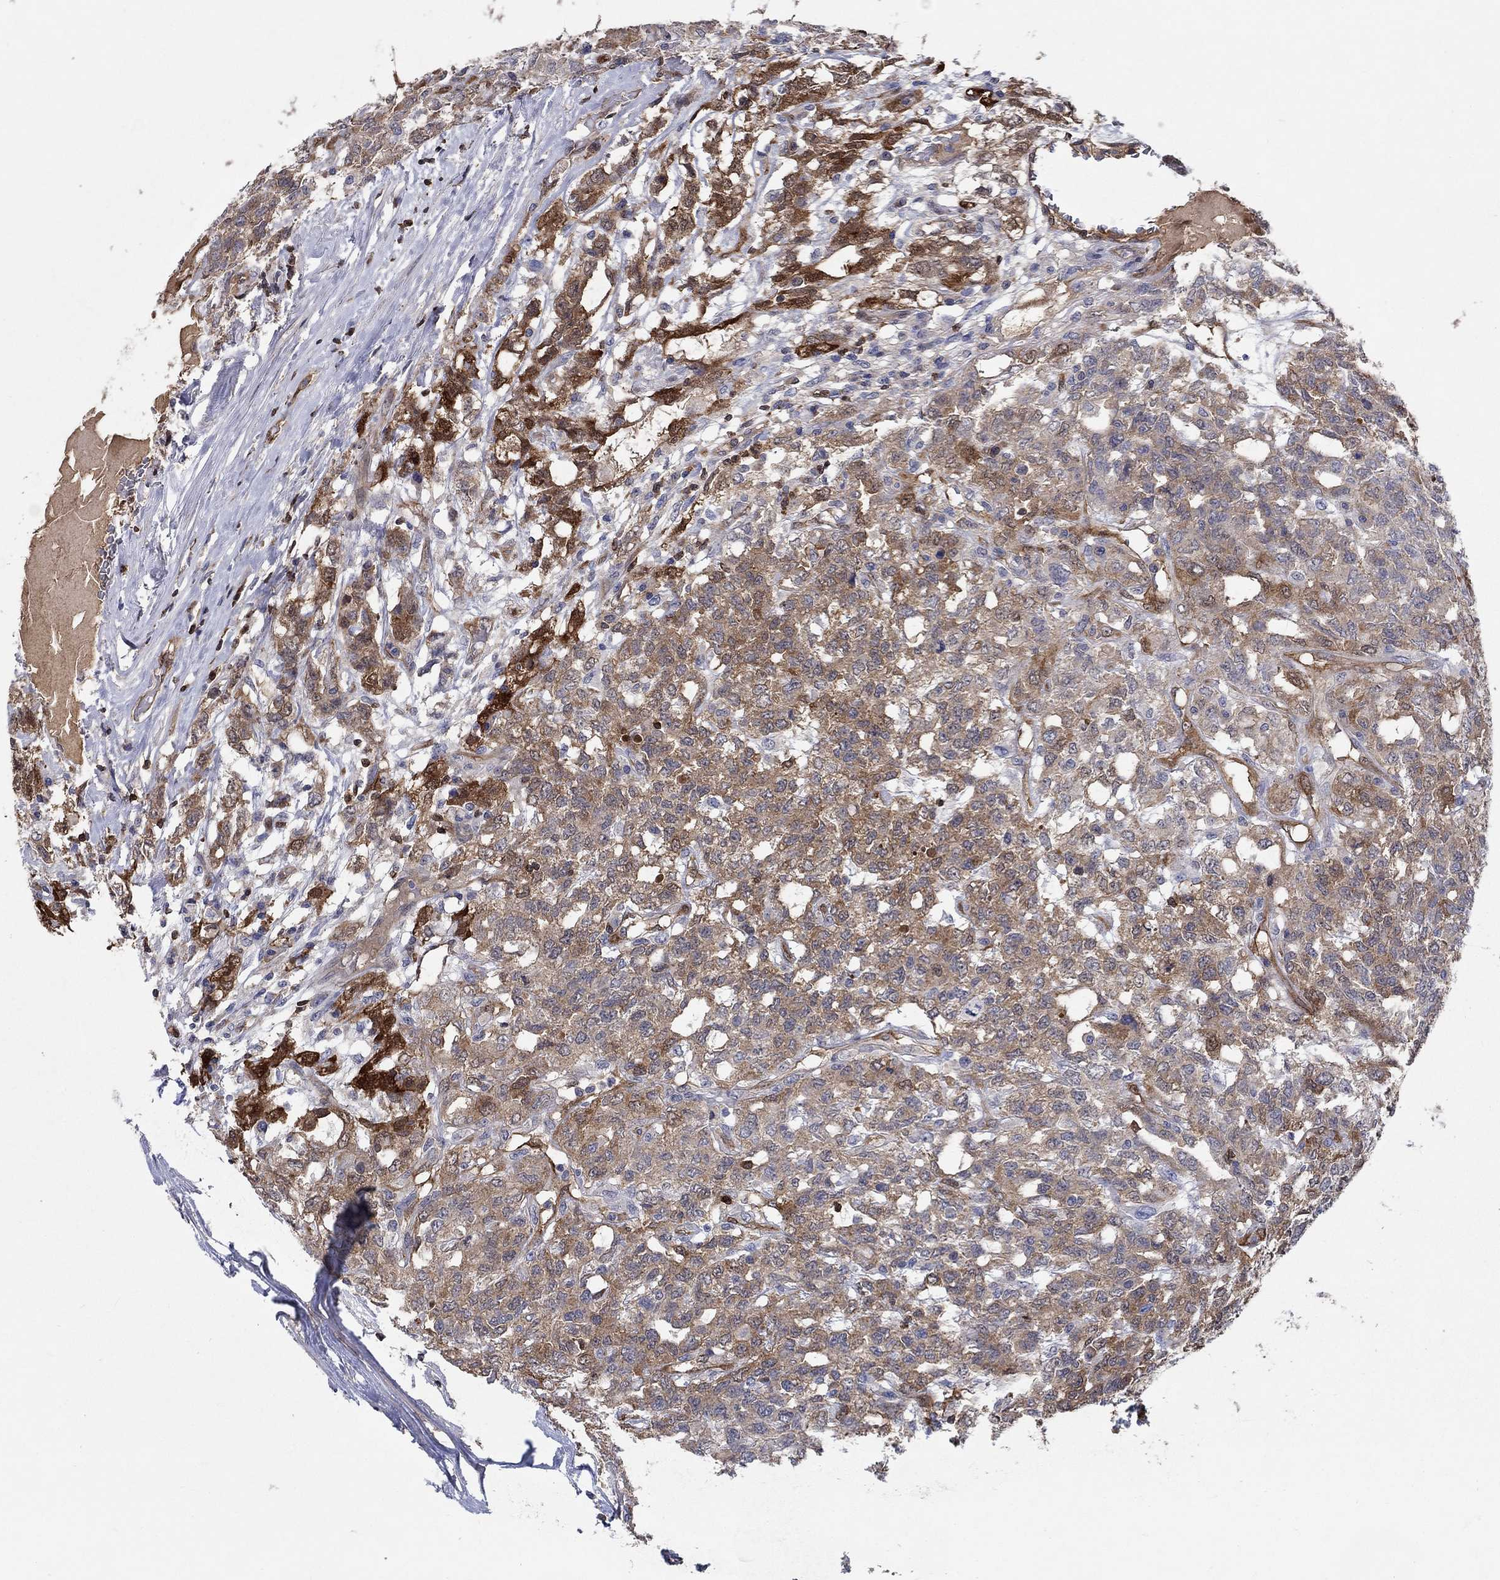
{"staining": {"intensity": "moderate", "quantity": "<25%", "location": "cytoplasmic/membranous"}, "tissue": "testis cancer", "cell_type": "Tumor cells", "image_type": "cancer", "snomed": [{"axis": "morphology", "description": "Seminoma, NOS"}, {"axis": "topography", "description": "Testis"}], "caption": "This photomicrograph exhibits immunohistochemistry (IHC) staining of testis seminoma, with low moderate cytoplasmic/membranous expression in approximately <25% of tumor cells.", "gene": "AGFG2", "patient": {"sex": "male", "age": 52}}